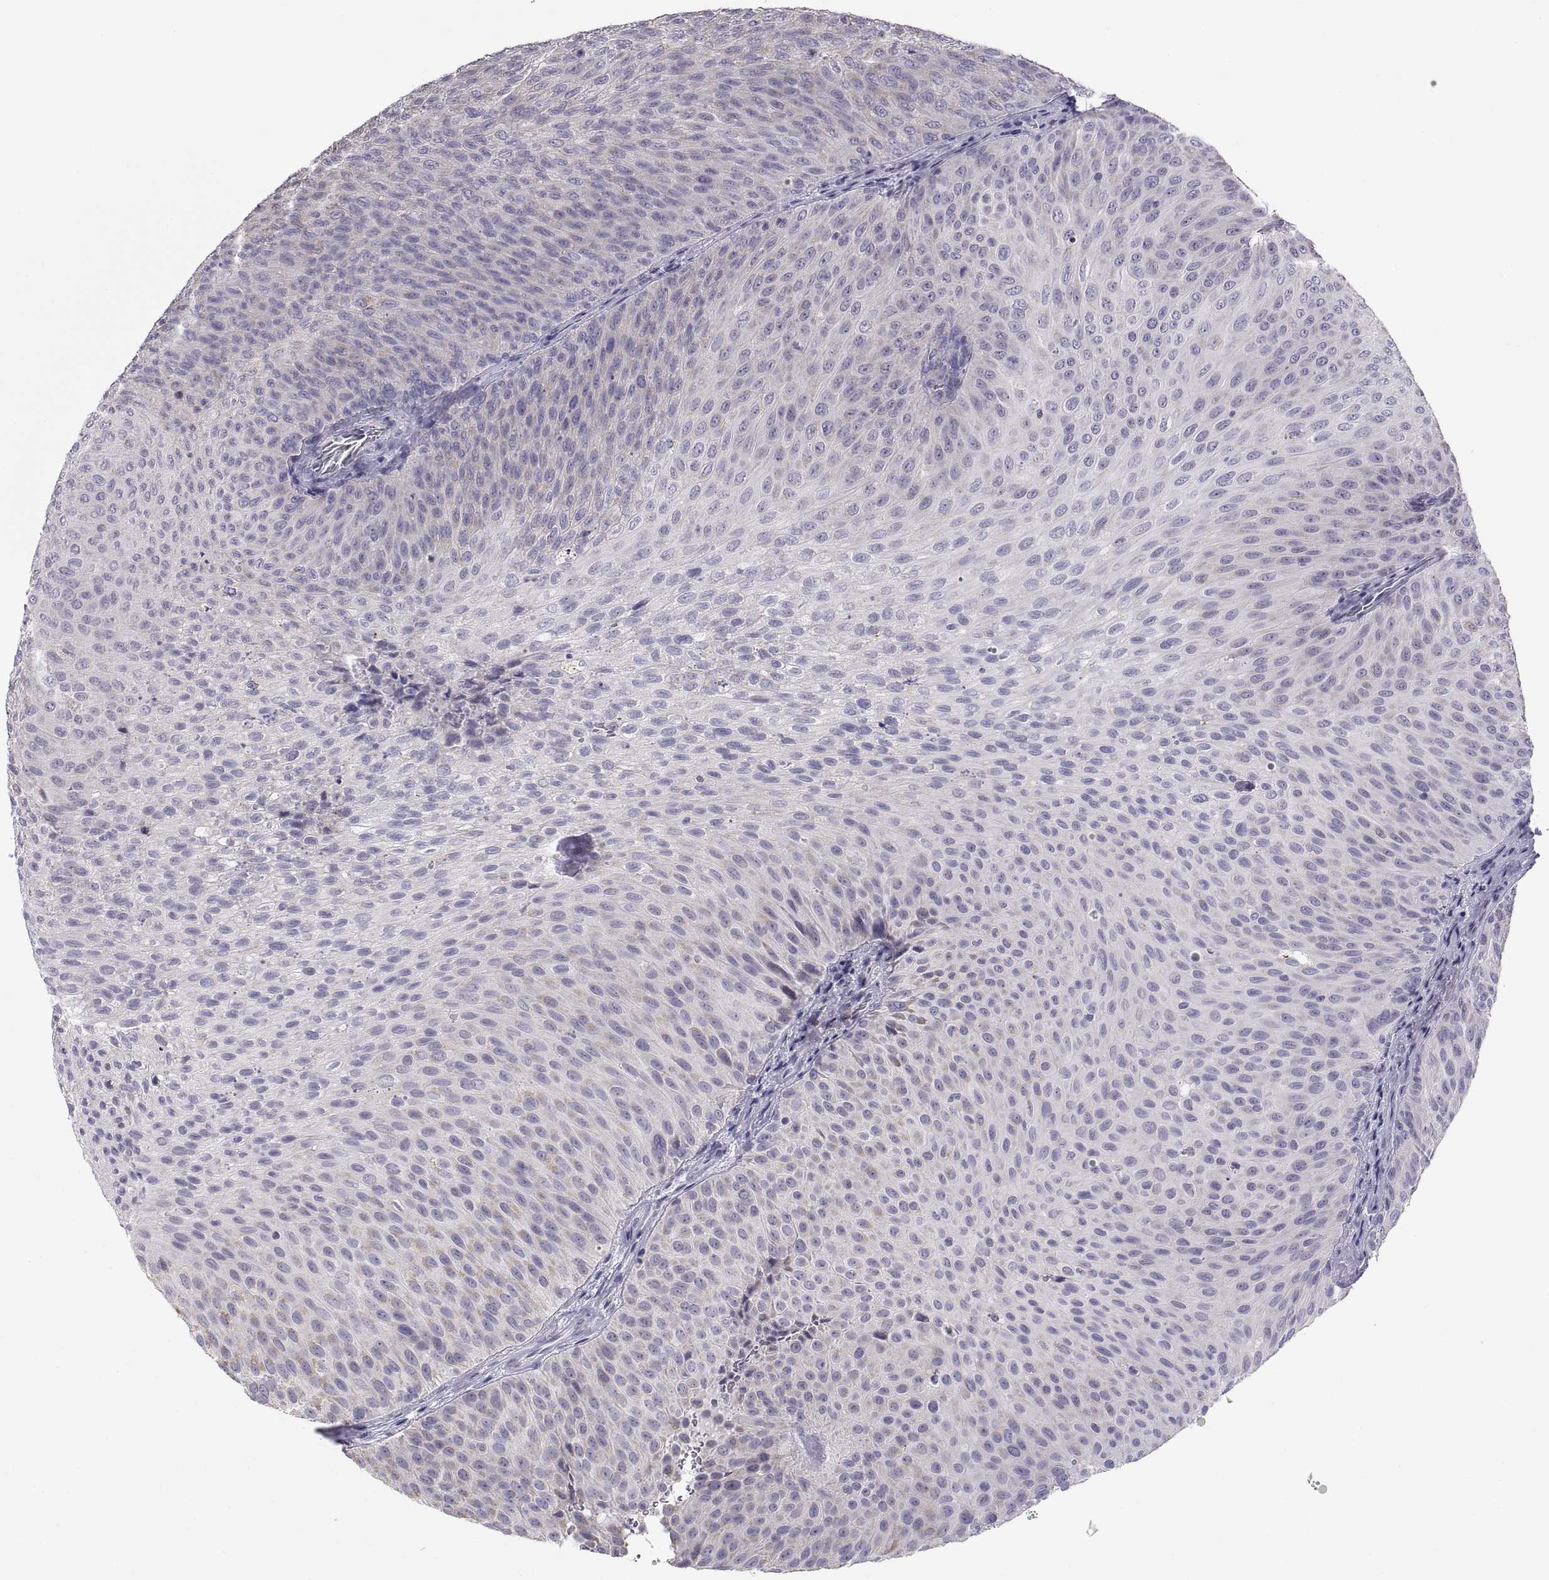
{"staining": {"intensity": "negative", "quantity": "none", "location": "none"}, "tissue": "urothelial cancer", "cell_type": "Tumor cells", "image_type": "cancer", "snomed": [{"axis": "morphology", "description": "Urothelial carcinoma, Low grade"}, {"axis": "topography", "description": "Urinary bladder"}], "caption": "There is no significant expression in tumor cells of urothelial cancer. (IHC, brightfield microscopy, high magnification).", "gene": "TNNC1", "patient": {"sex": "male", "age": 78}}